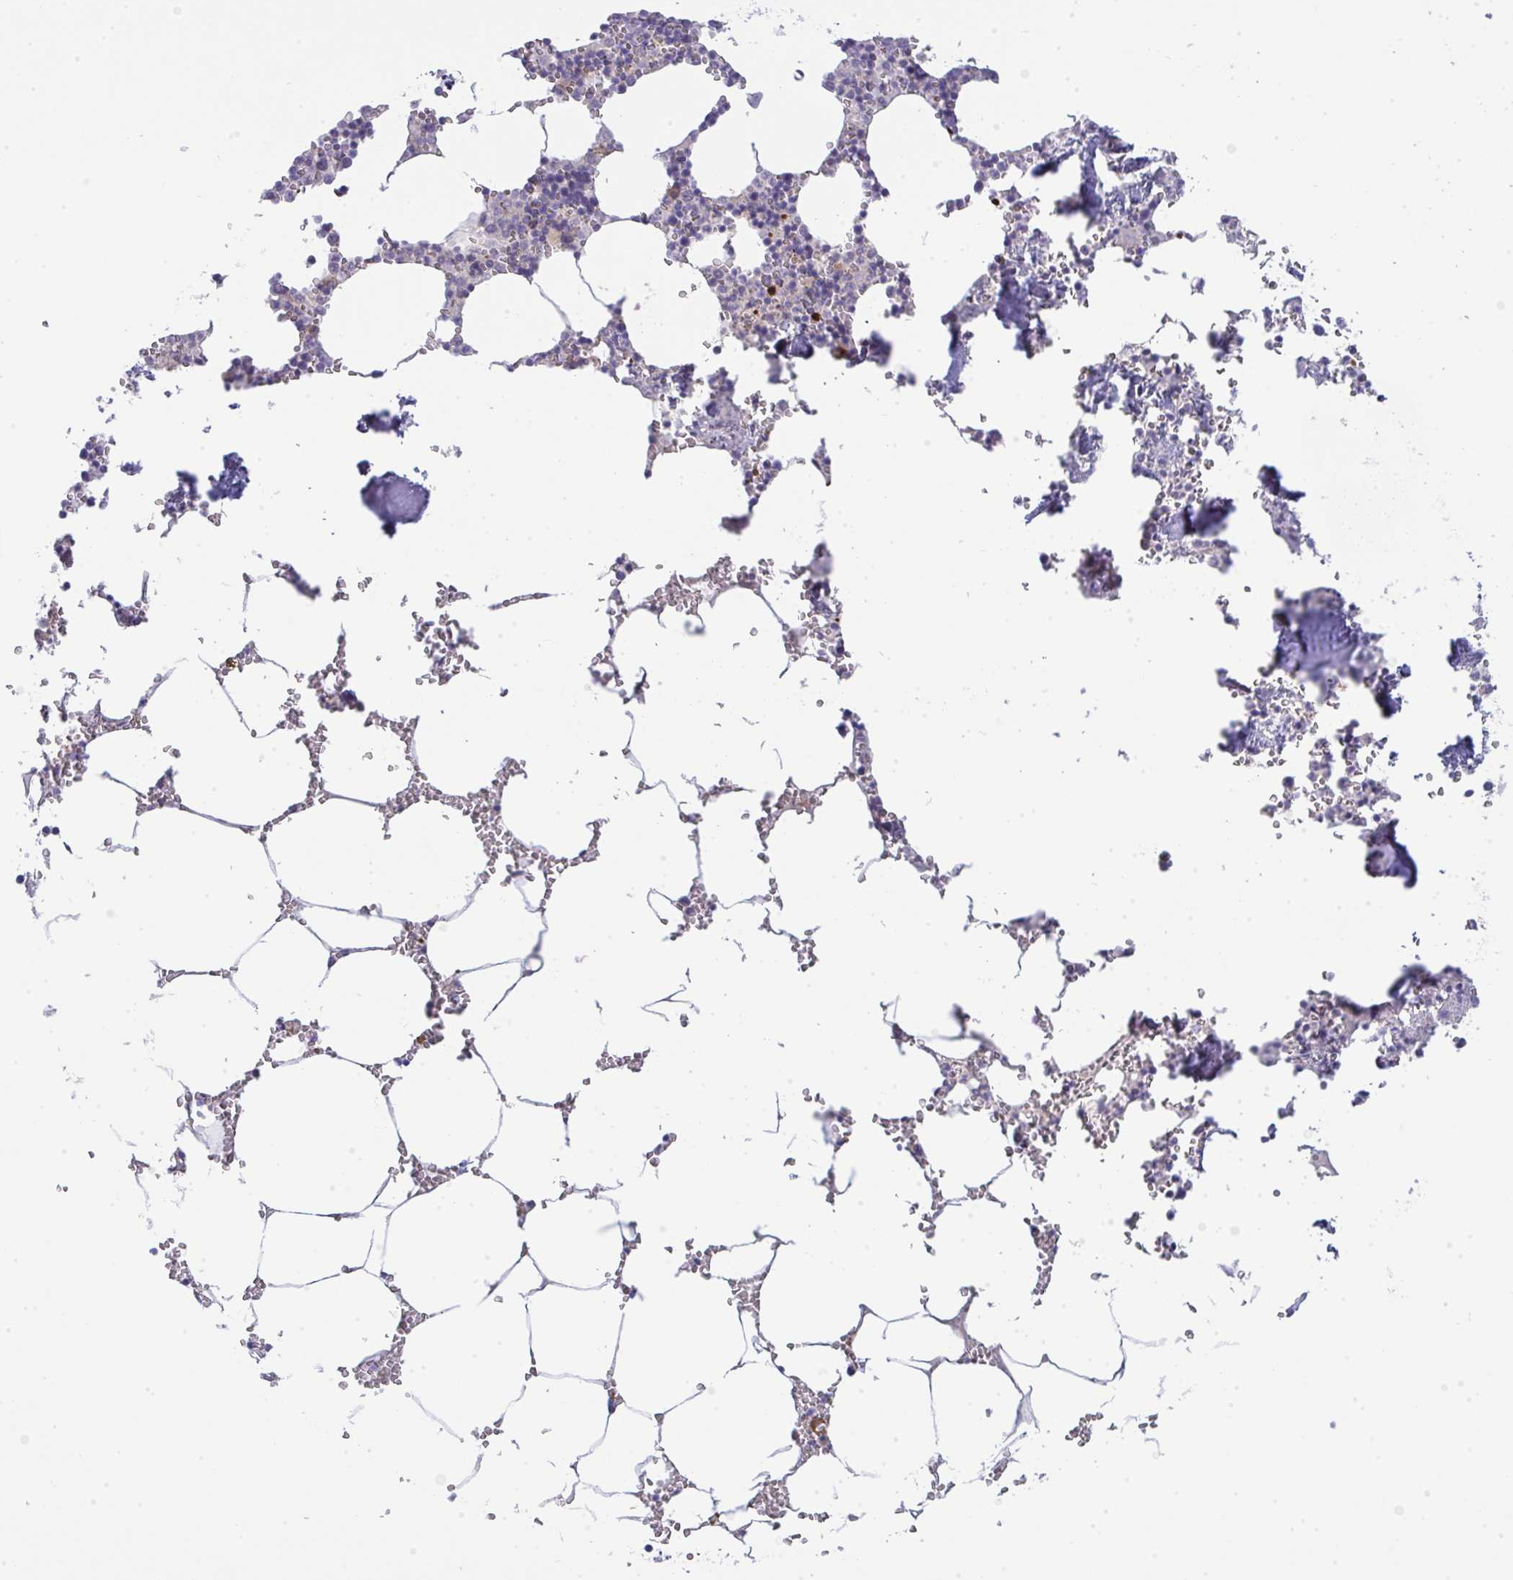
{"staining": {"intensity": "moderate", "quantity": "<25%", "location": "nuclear"}, "tissue": "bone marrow", "cell_type": "Hematopoietic cells", "image_type": "normal", "snomed": [{"axis": "morphology", "description": "Normal tissue, NOS"}, {"axis": "topography", "description": "Bone marrow"}], "caption": "Immunohistochemistry (IHC) (DAB) staining of normal human bone marrow exhibits moderate nuclear protein positivity in about <25% of hematopoietic cells.", "gene": "GALNT16", "patient": {"sex": "male", "age": 54}}